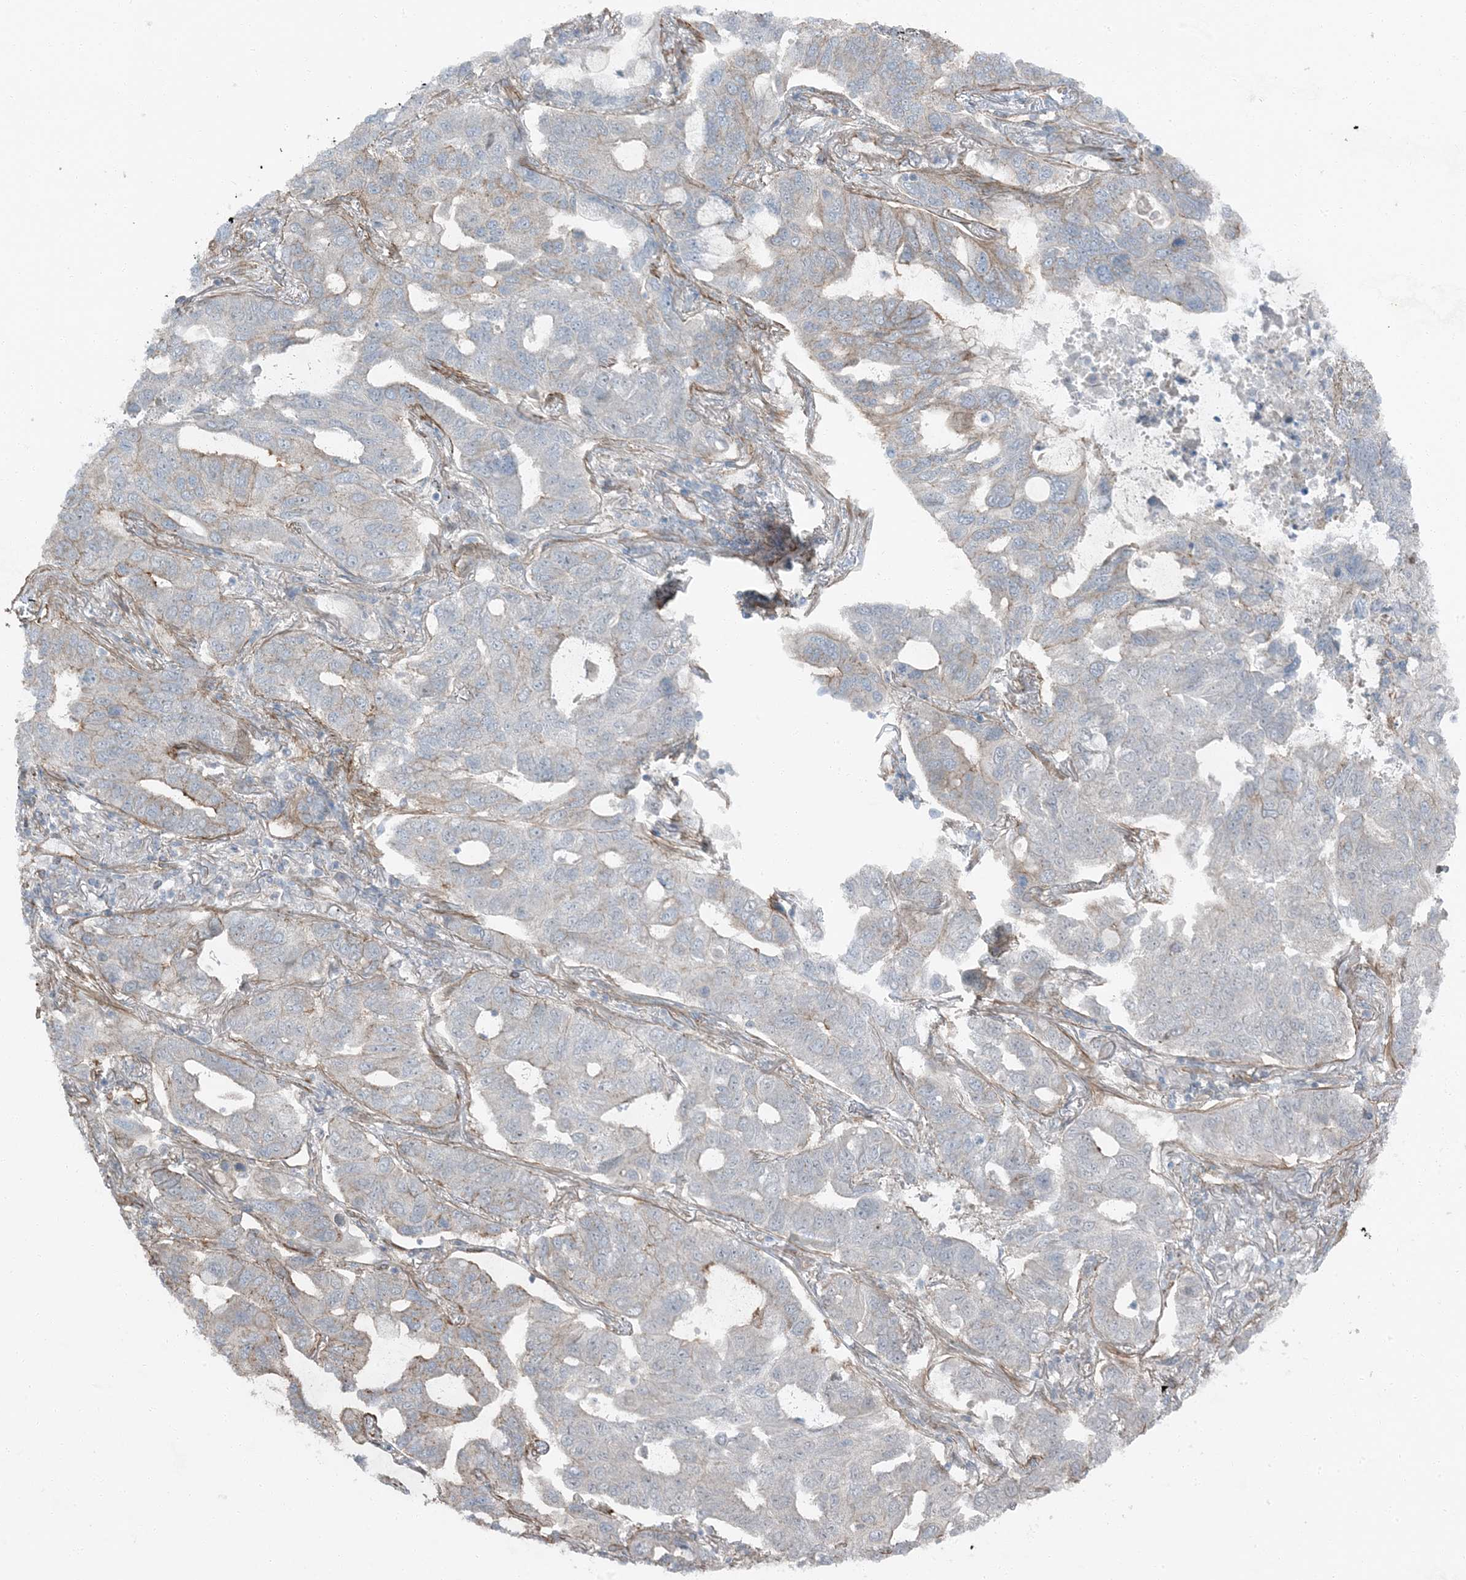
{"staining": {"intensity": "weak", "quantity": "<25%", "location": "cytoplasmic/membranous"}, "tissue": "lung cancer", "cell_type": "Tumor cells", "image_type": "cancer", "snomed": [{"axis": "morphology", "description": "Adenocarcinoma, NOS"}, {"axis": "topography", "description": "Lung"}], "caption": "Immunohistochemistry micrograph of neoplastic tissue: human lung cancer stained with DAB reveals no significant protein expression in tumor cells.", "gene": "ZFP90", "patient": {"sex": "male", "age": 64}}